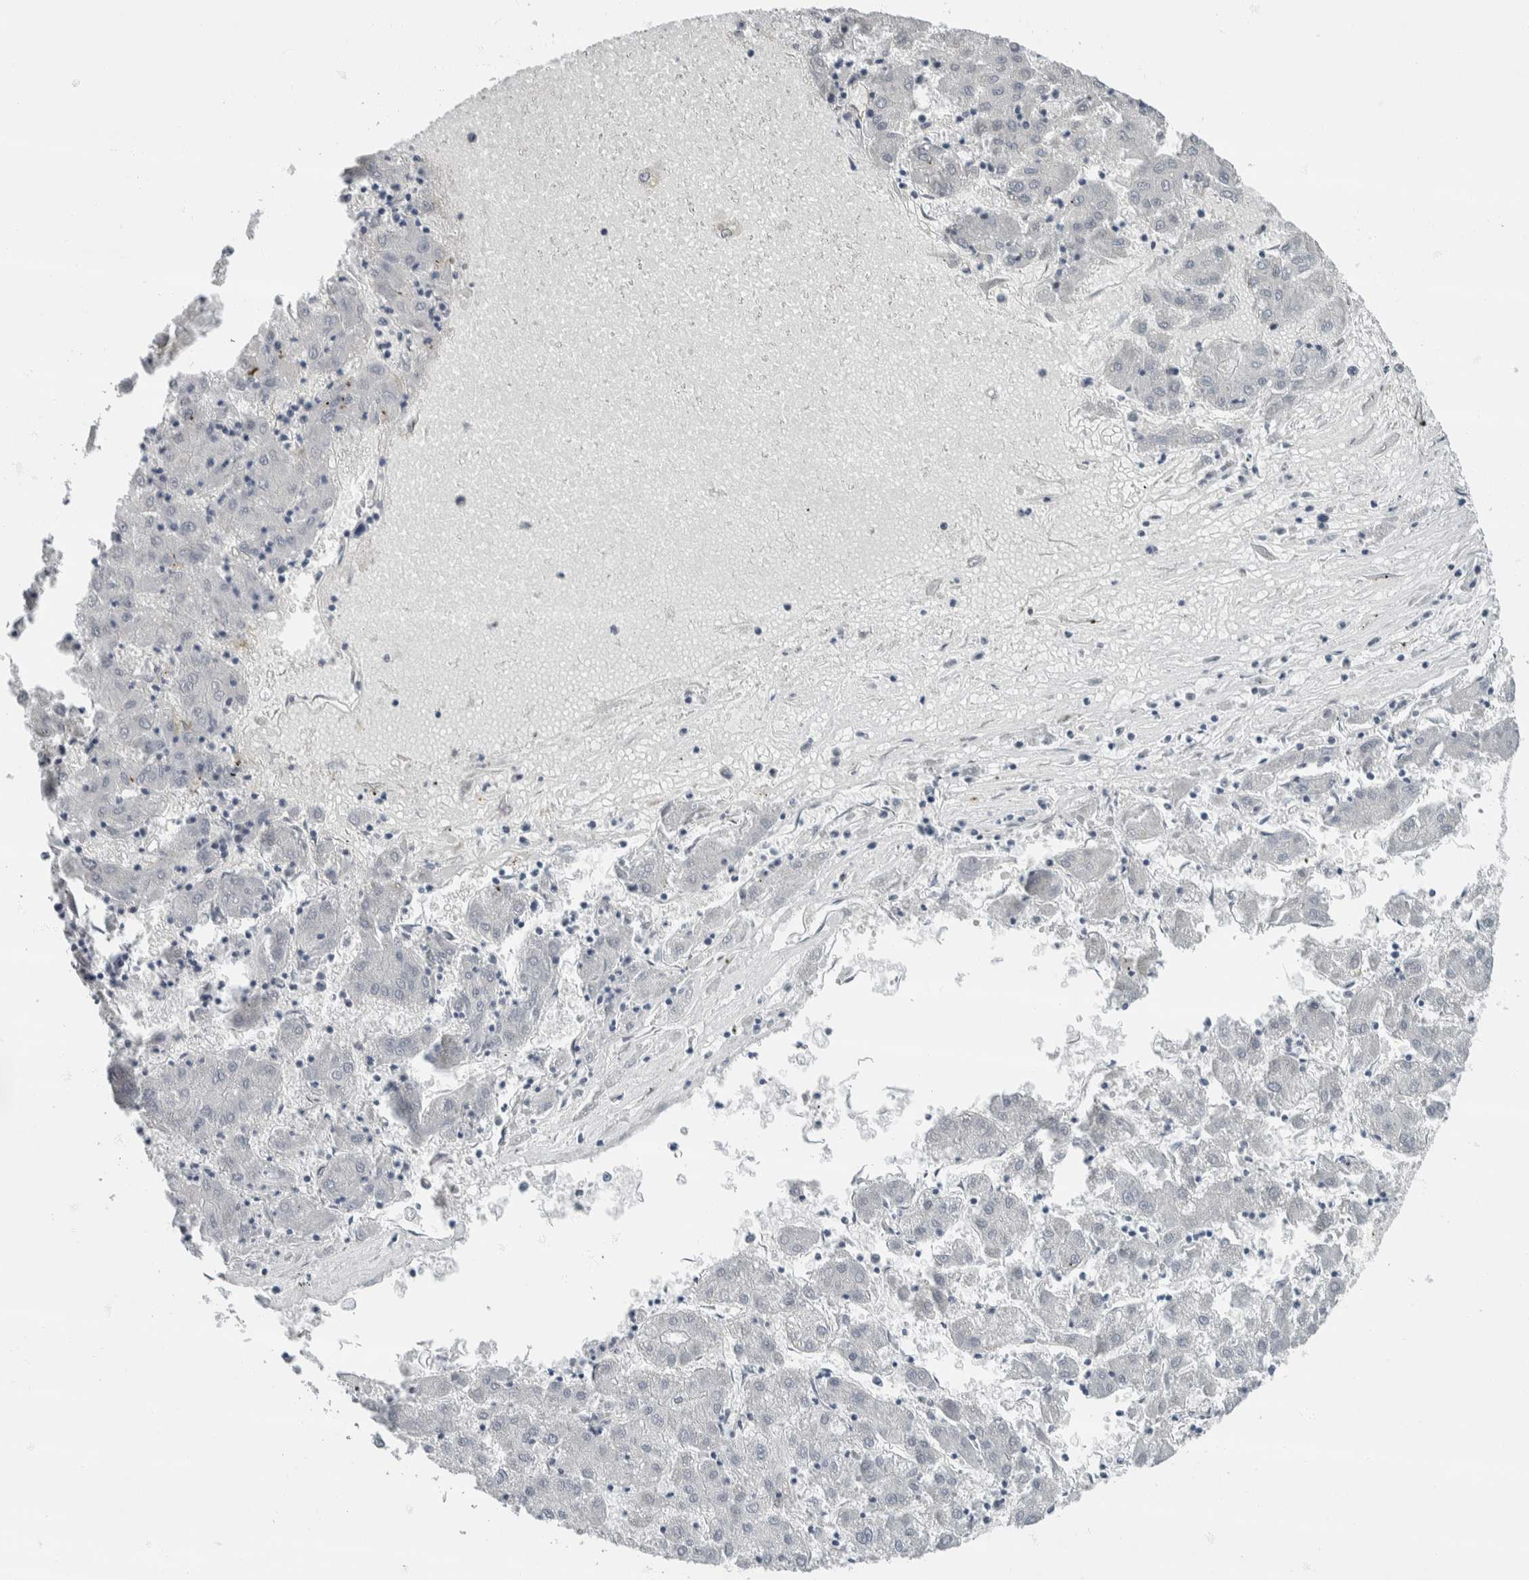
{"staining": {"intensity": "negative", "quantity": "none", "location": "none"}, "tissue": "liver cancer", "cell_type": "Tumor cells", "image_type": "cancer", "snomed": [{"axis": "morphology", "description": "Carcinoma, Hepatocellular, NOS"}, {"axis": "topography", "description": "Liver"}], "caption": "There is no significant expression in tumor cells of liver cancer.", "gene": "NEFM", "patient": {"sex": "male", "age": 72}}